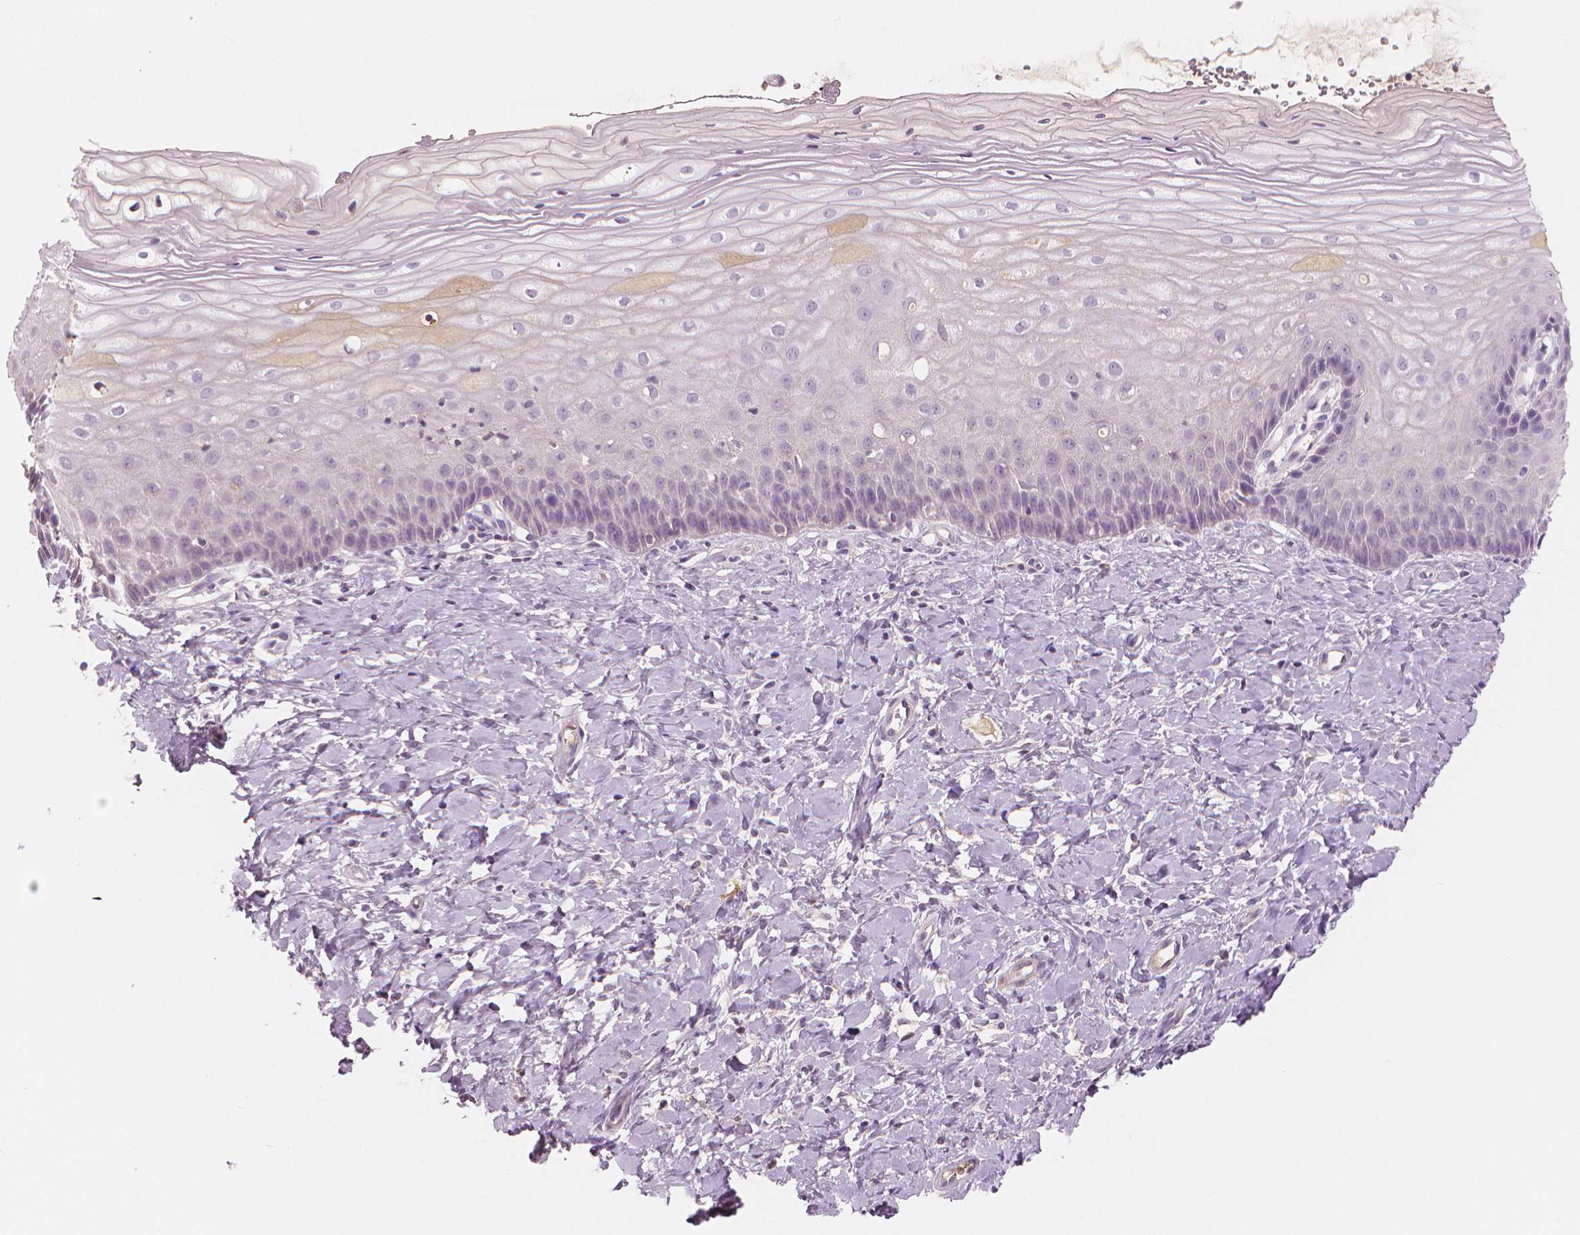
{"staining": {"intensity": "negative", "quantity": "none", "location": "none"}, "tissue": "cervix", "cell_type": "Glandular cells", "image_type": "normal", "snomed": [{"axis": "morphology", "description": "Normal tissue, NOS"}, {"axis": "topography", "description": "Cervix"}], "caption": "Immunohistochemistry micrograph of unremarkable cervix: human cervix stained with DAB exhibits no significant protein positivity in glandular cells.", "gene": "APOA4", "patient": {"sex": "female", "age": 37}}